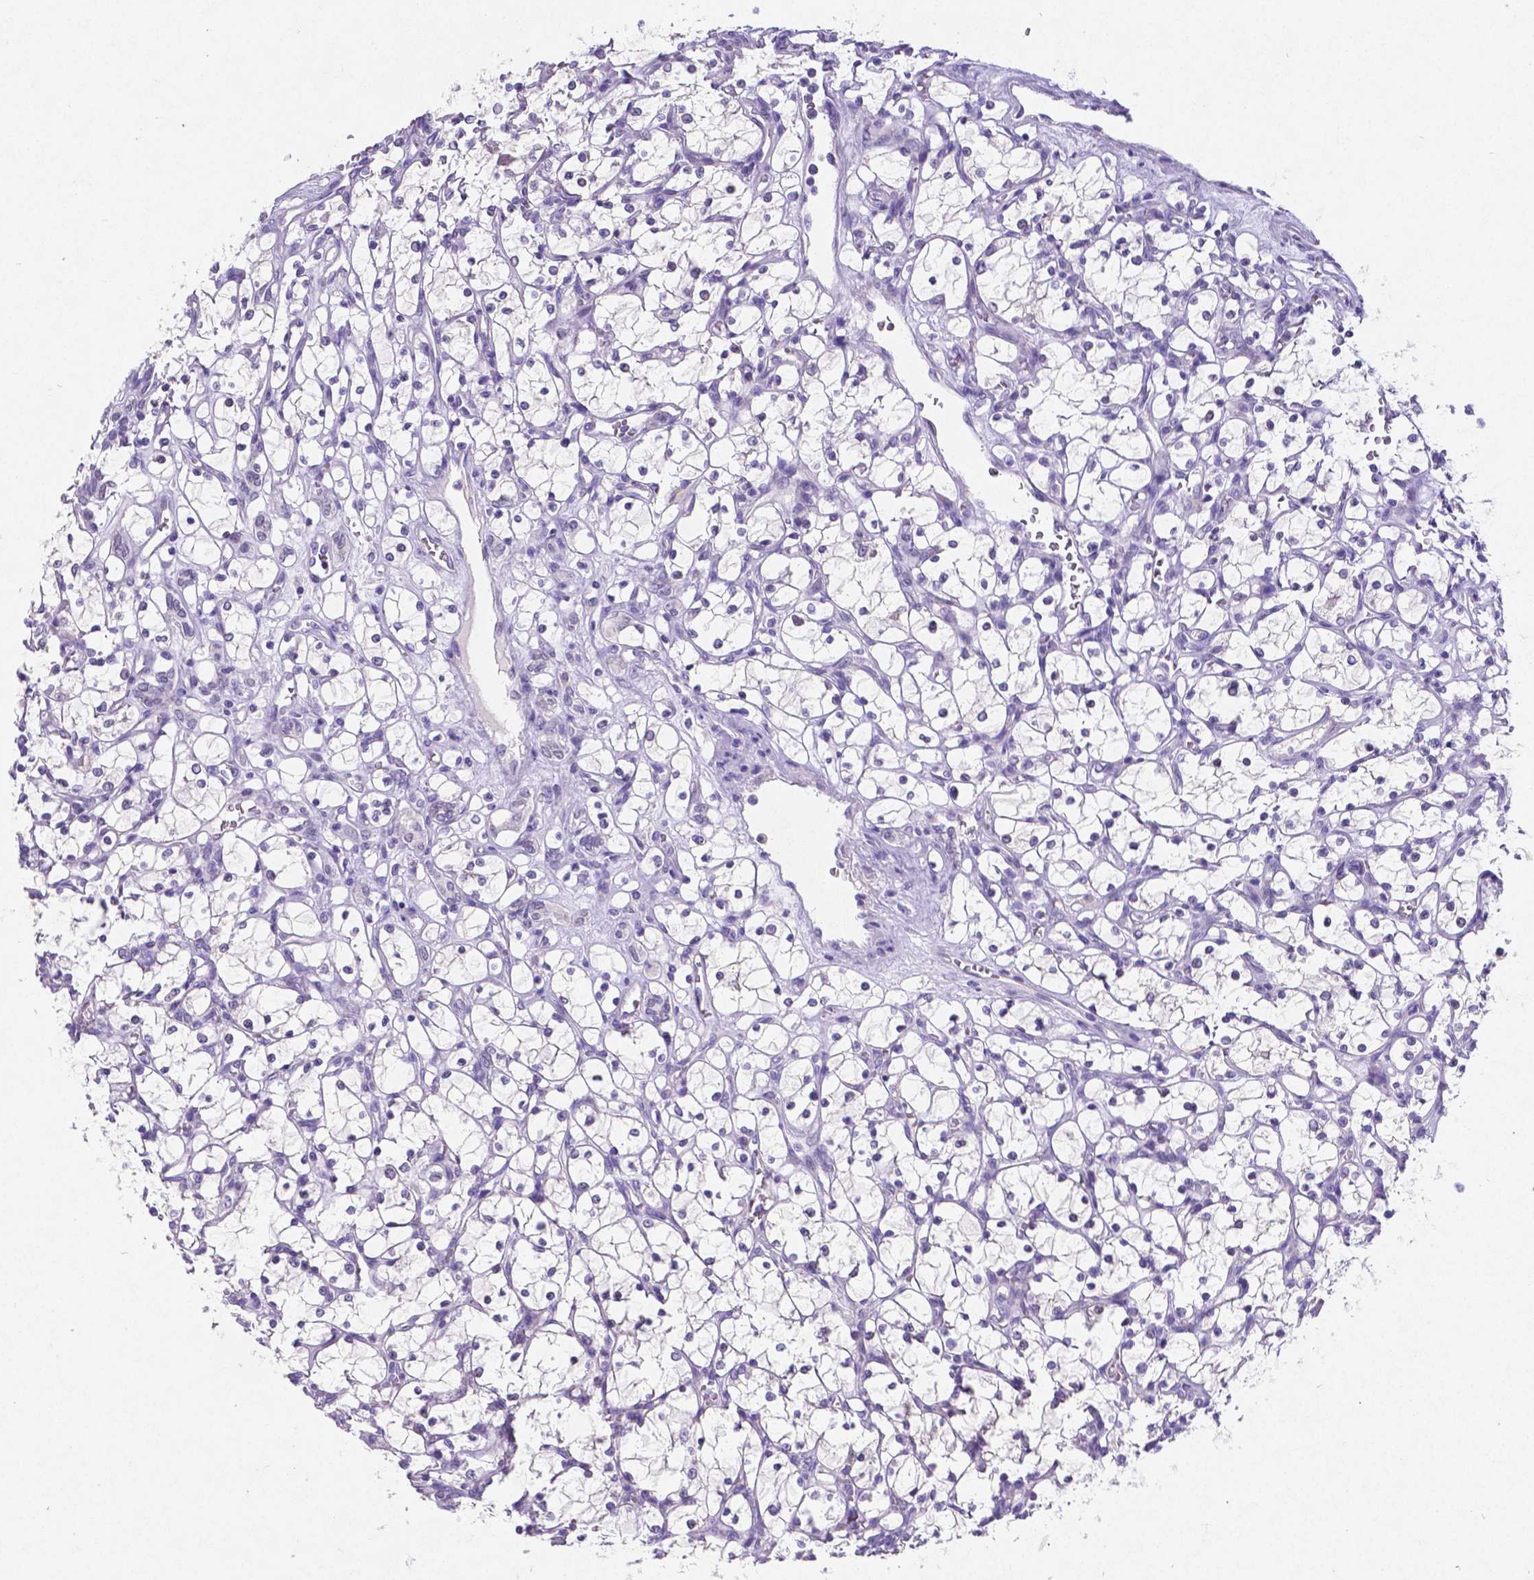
{"staining": {"intensity": "negative", "quantity": "none", "location": "none"}, "tissue": "renal cancer", "cell_type": "Tumor cells", "image_type": "cancer", "snomed": [{"axis": "morphology", "description": "Adenocarcinoma, NOS"}, {"axis": "topography", "description": "Kidney"}], "caption": "Human renal cancer (adenocarcinoma) stained for a protein using IHC exhibits no expression in tumor cells.", "gene": "SATB2", "patient": {"sex": "female", "age": 69}}